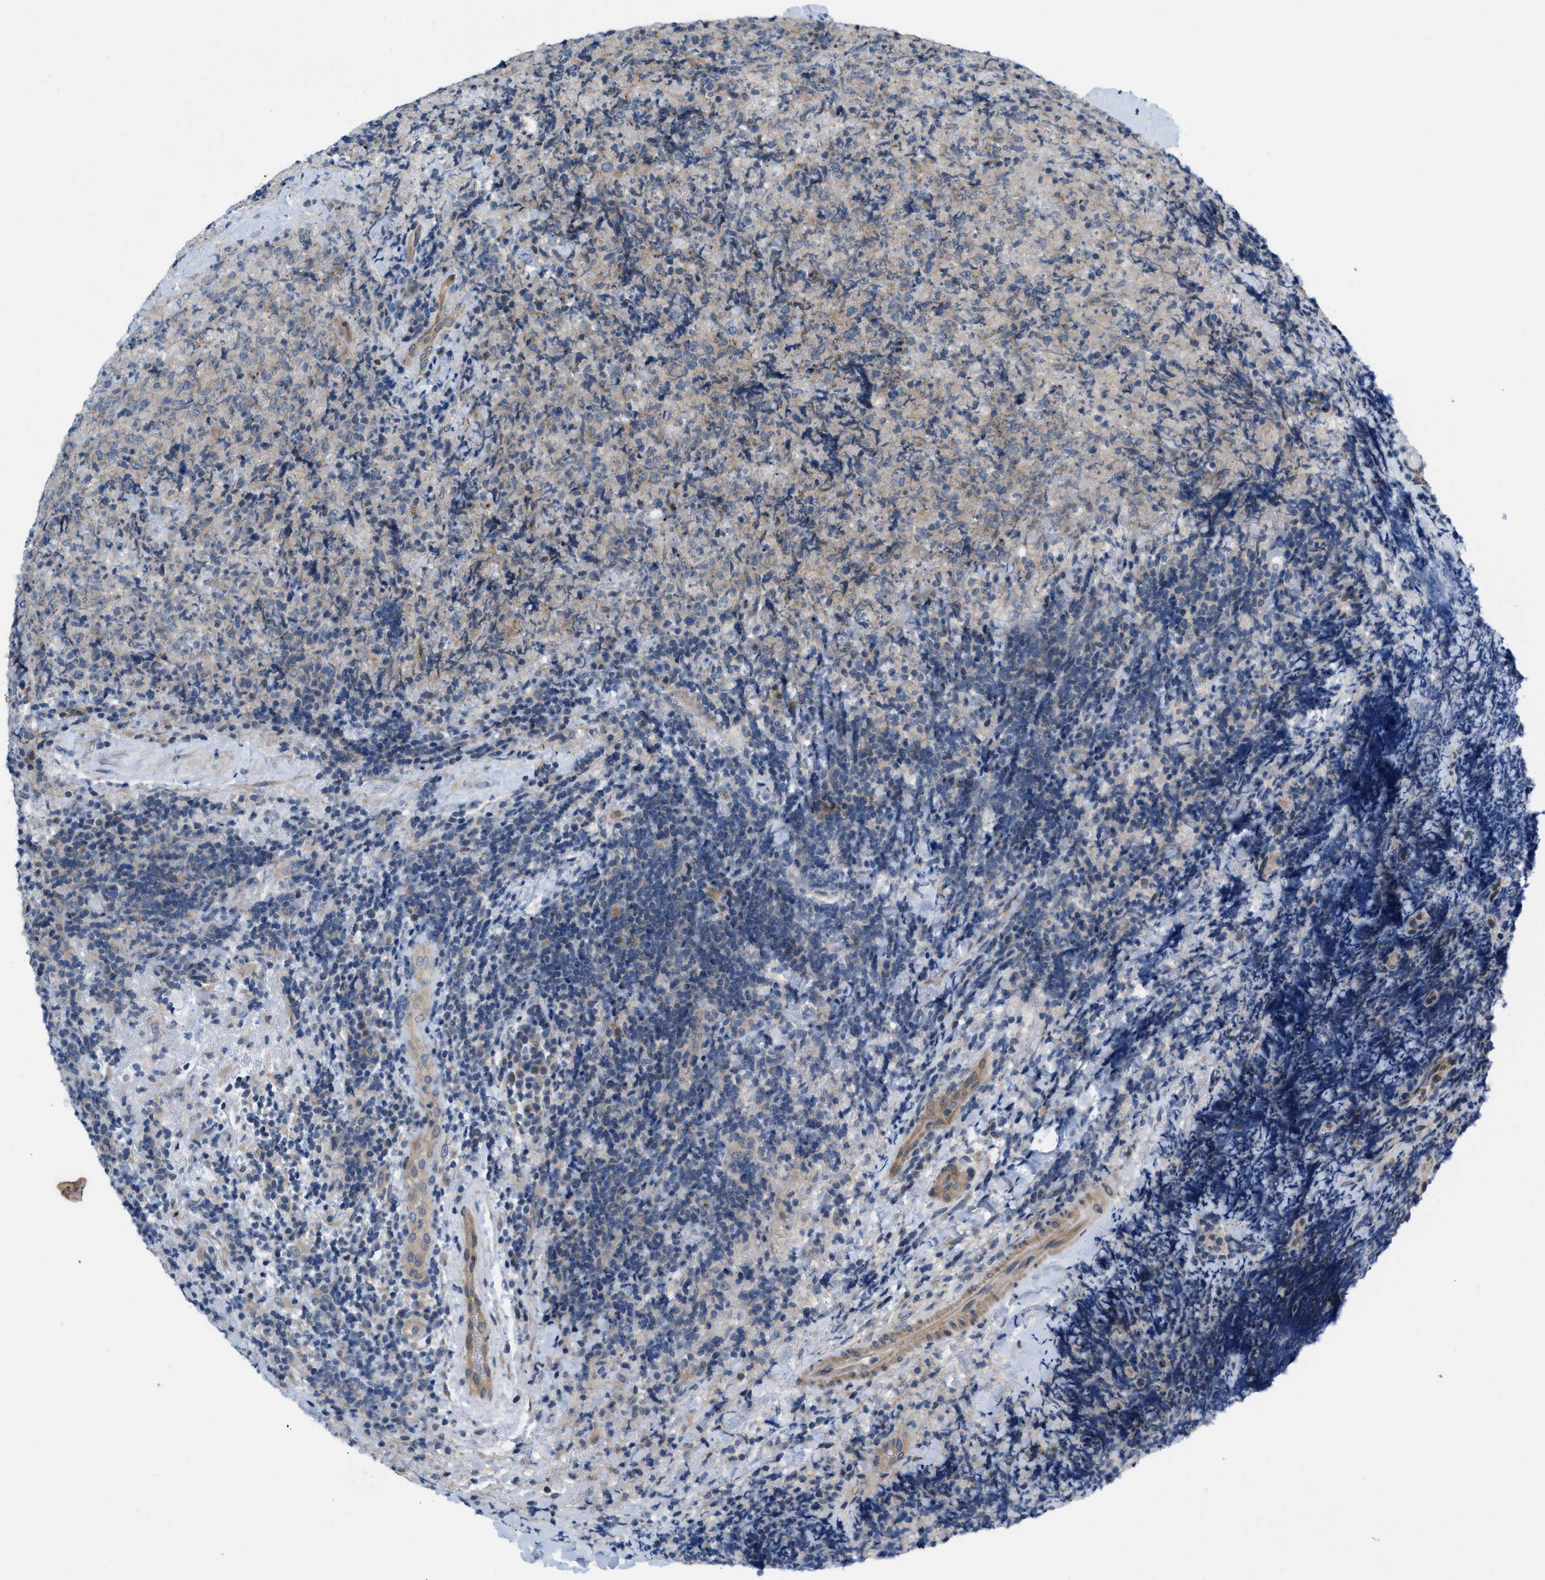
{"staining": {"intensity": "negative", "quantity": "none", "location": "none"}, "tissue": "lymphoma", "cell_type": "Tumor cells", "image_type": "cancer", "snomed": [{"axis": "morphology", "description": "Malignant lymphoma, non-Hodgkin's type, High grade"}, {"axis": "topography", "description": "Tonsil"}], "caption": "Tumor cells show no significant protein expression in malignant lymphoma, non-Hodgkin's type (high-grade).", "gene": "NDEL1", "patient": {"sex": "female", "age": 36}}